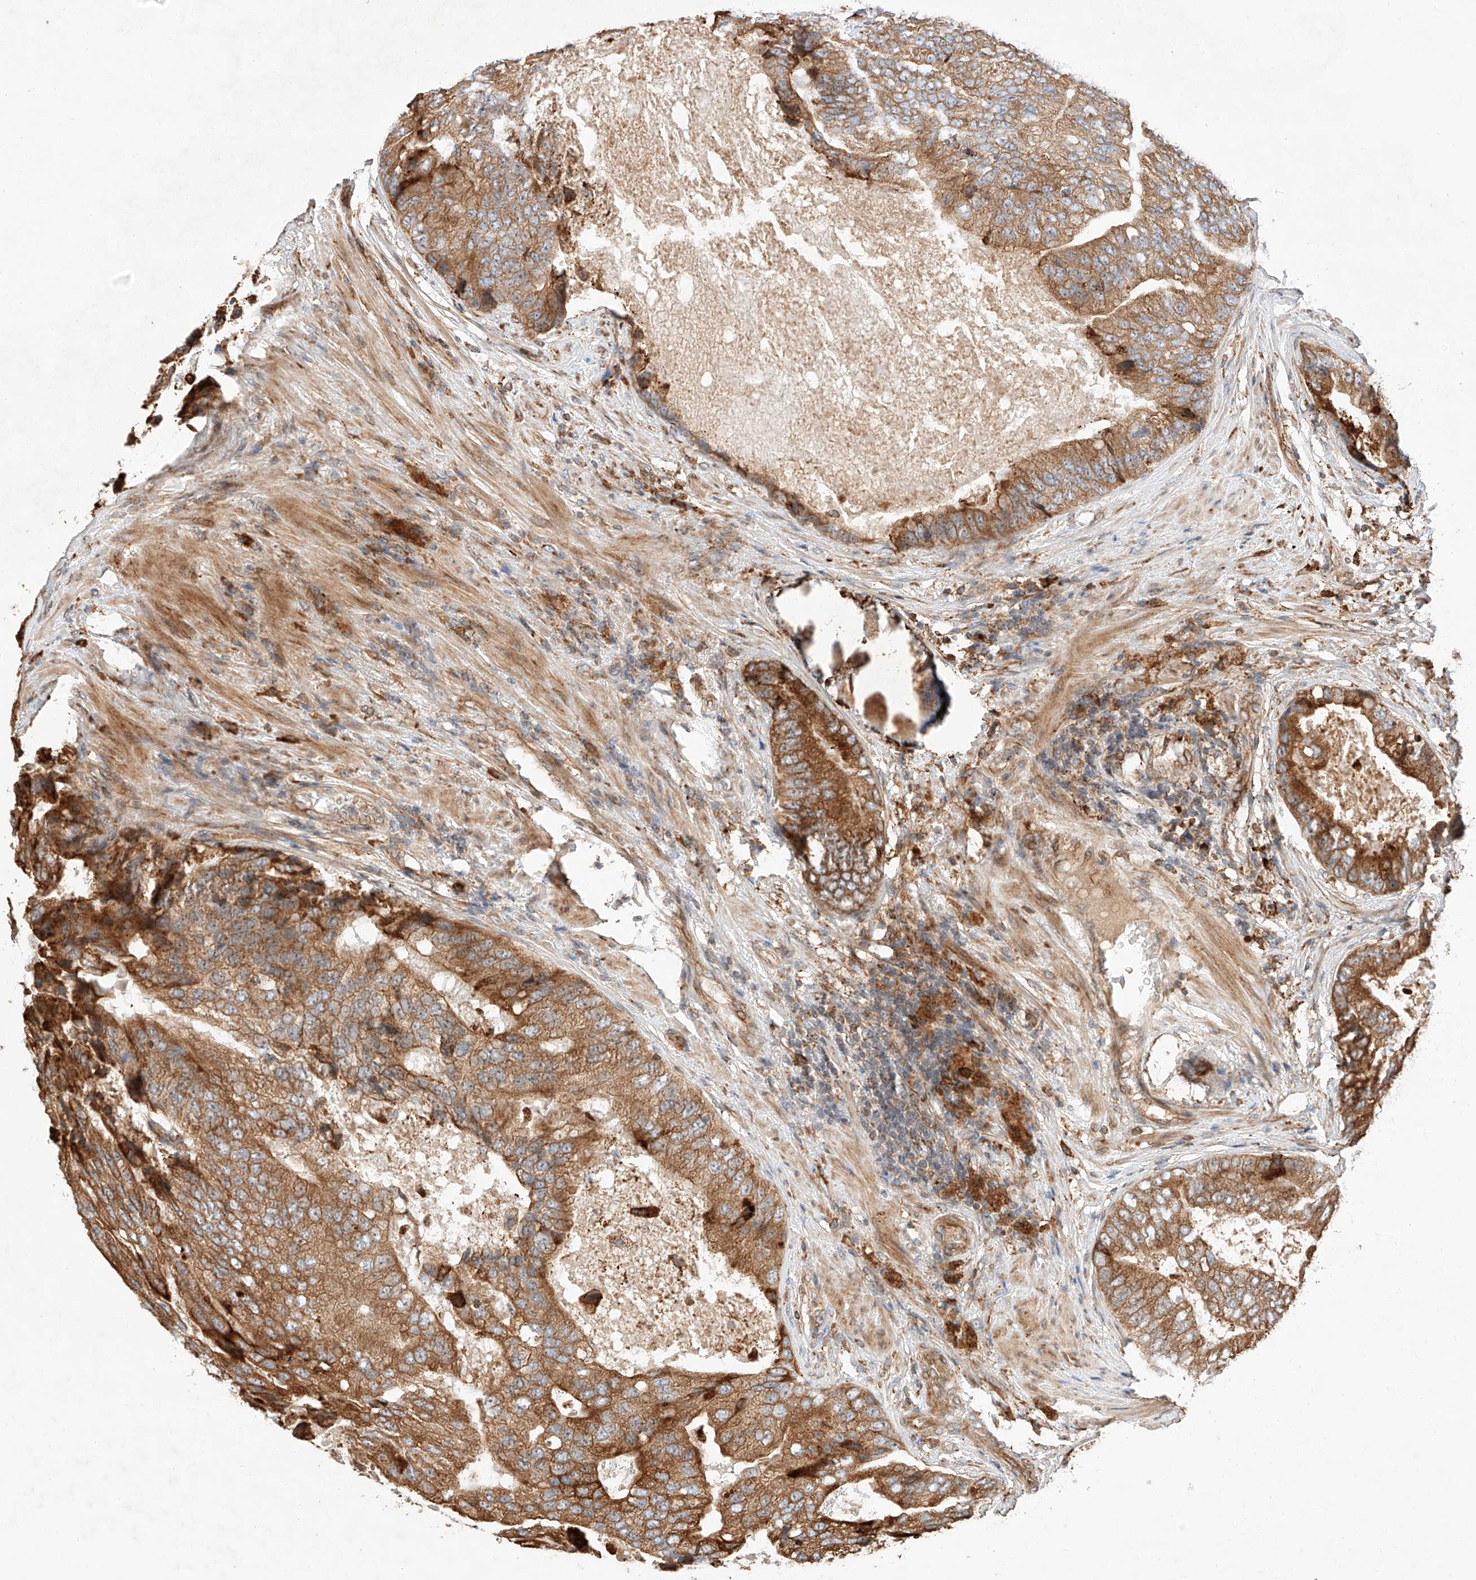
{"staining": {"intensity": "moderate", "quantity": ">75%", "location": "cytoplasmic/membranous"}, "tissue": "prostate cancer", "cell_type": "Tumor cells", "image_type": "cancer", "snomed": [{"axis": "morphology", "description": "Adenocarcinoma, High grade"}, {"axis": "topography", "description": "Prostate"}], "caption": "Prostate high-grade adenocarcinoma tissue displays moderate cytoplasmic/membranous positivity in approximately >75% of tumor cells, visualized by immunohistochemistry.", "gene": "ZNF84", "patient": {"sex": "male", "age": 70}}